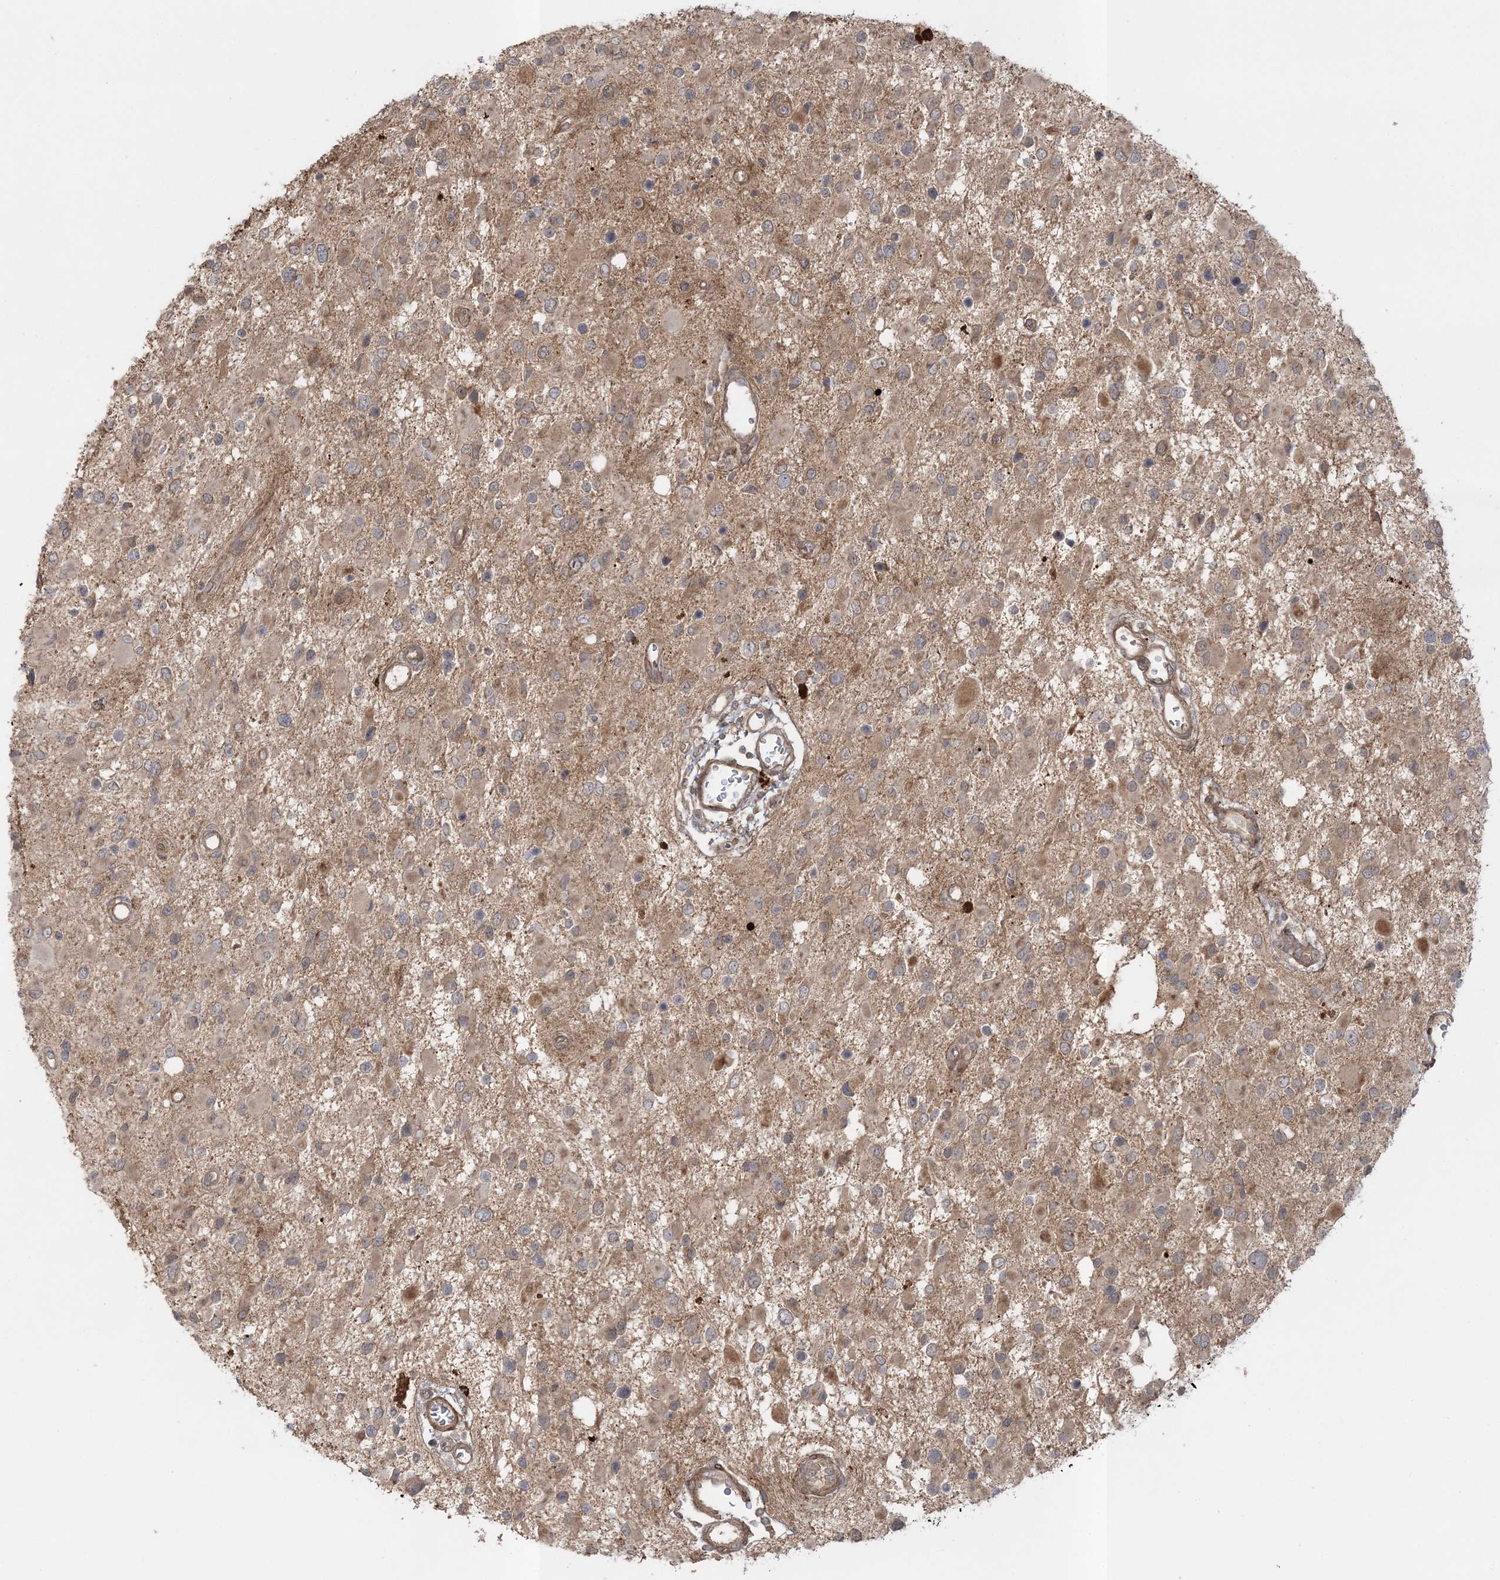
{"staining": {"intensity": "weak", "quantity": ">75%", "location": "cytoplasmic/membranous"}, "tissue": "glioma", "cell_type": "Tumor cells", "image_type": "cancer", "snomed": [{"axis": "morphology", "description": "Glioma, malignant, High grade"}, {"axis": "topography", "description": "Brain"}], "caption": "Malignant high-grade glioma was stained to show a protein in brown. There is low levels of weak cytoplasmic/membranous expression in about >75% of tumor cells.", "gene": "MOCS2", "patient": {"sex": "male", "age": 53}}